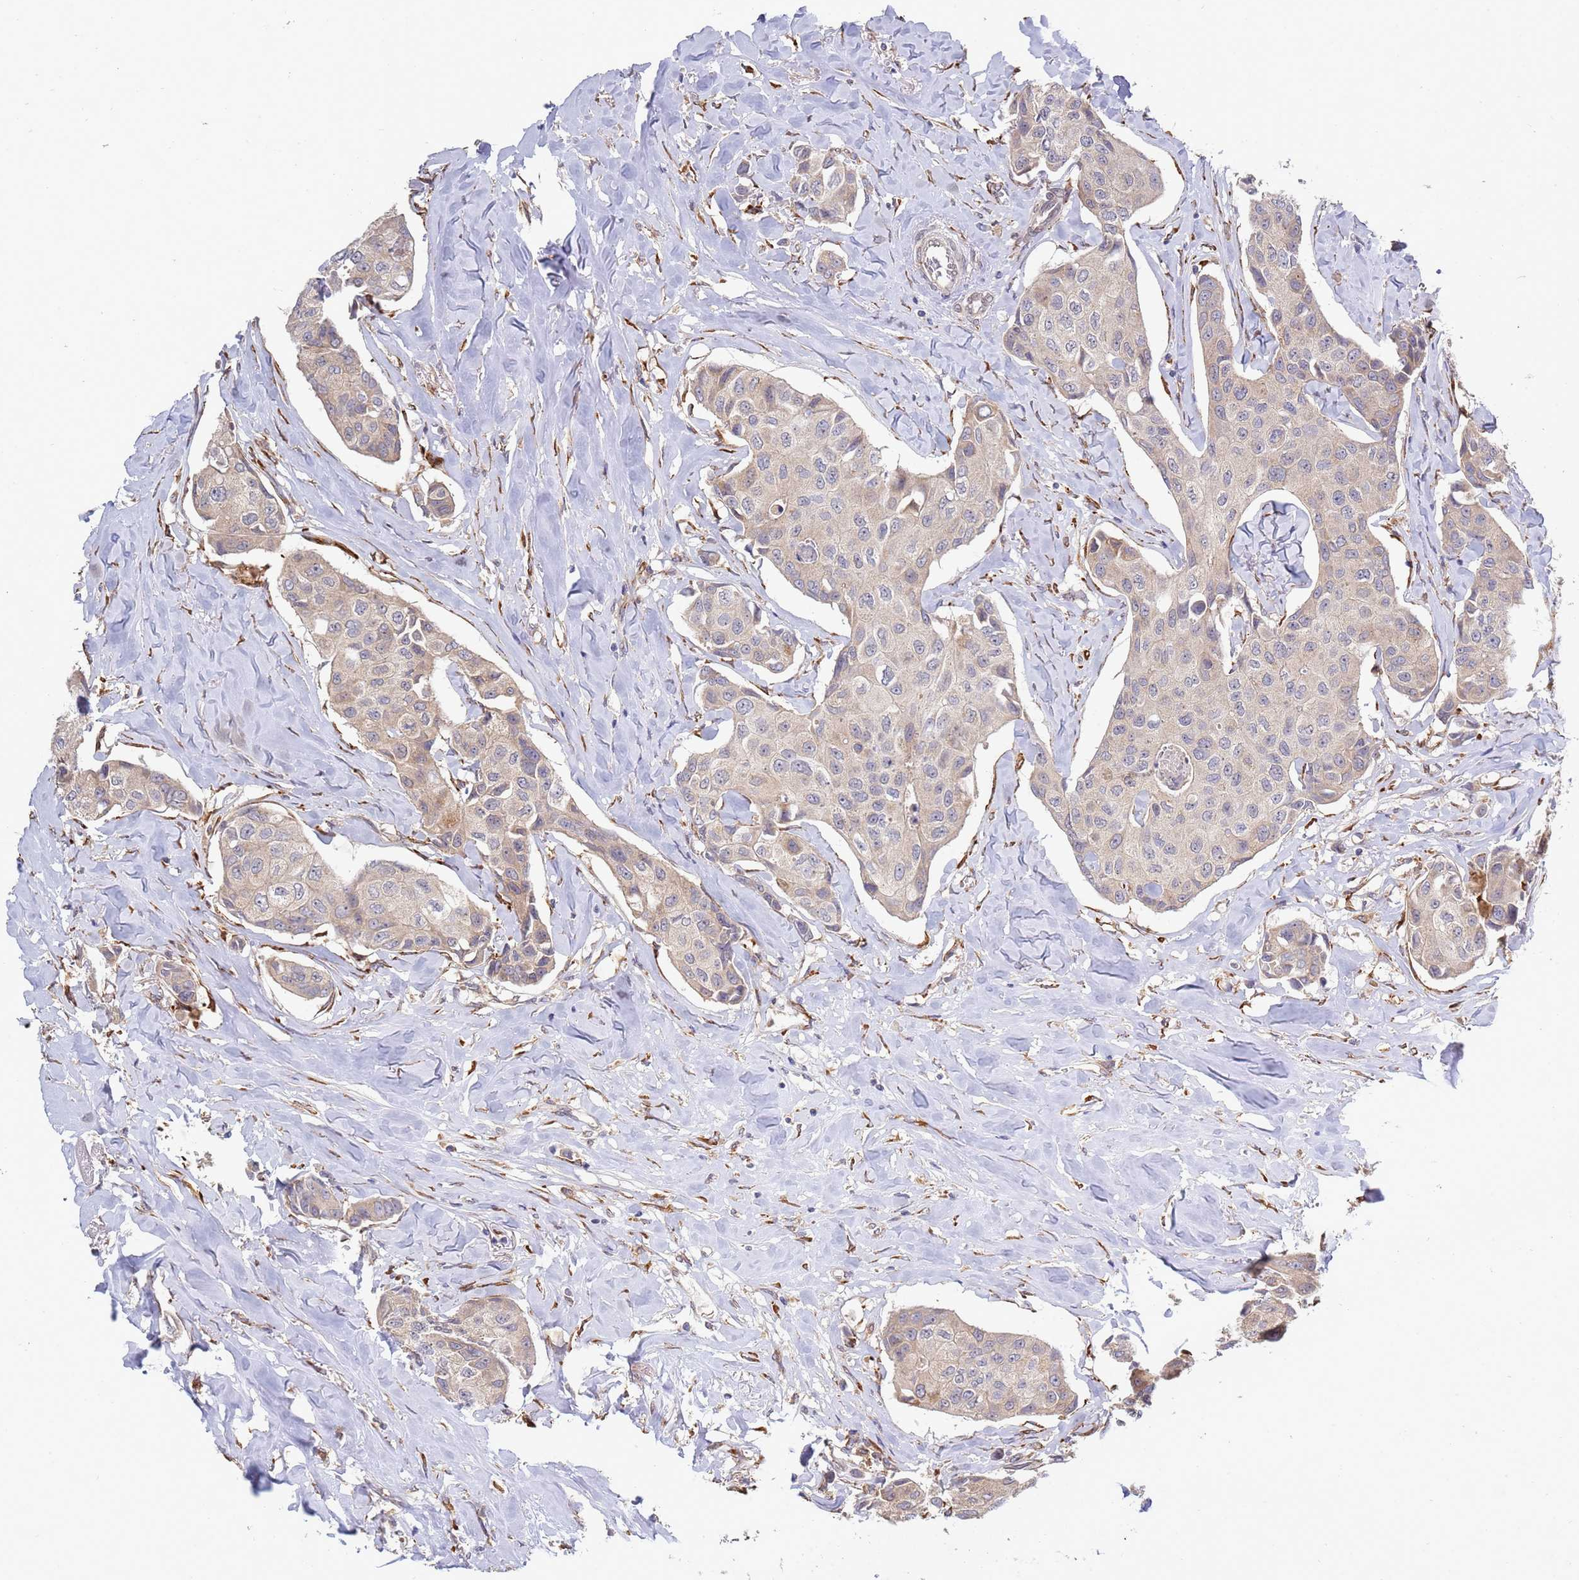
{"staining": {"intensity": "negative", "quantity": "none", "location": "none"}, "tissue": "breast cancer", "cell_type": "Tumor cells", "image_type": "cancer", "snomed": [{"axis": "morphology", "description": "Duct carcinoma"}, {"axis": "topography", "description": "Breast"}], "caption": "Immunohistochemistry (IHC) image of breast cancer (infiltrating ductal carcinoma) stained for a protein (brown), which displays no expression in tumor cells.", "gene": "VRK2", "patient": {"sex": "female", "age": 80}}